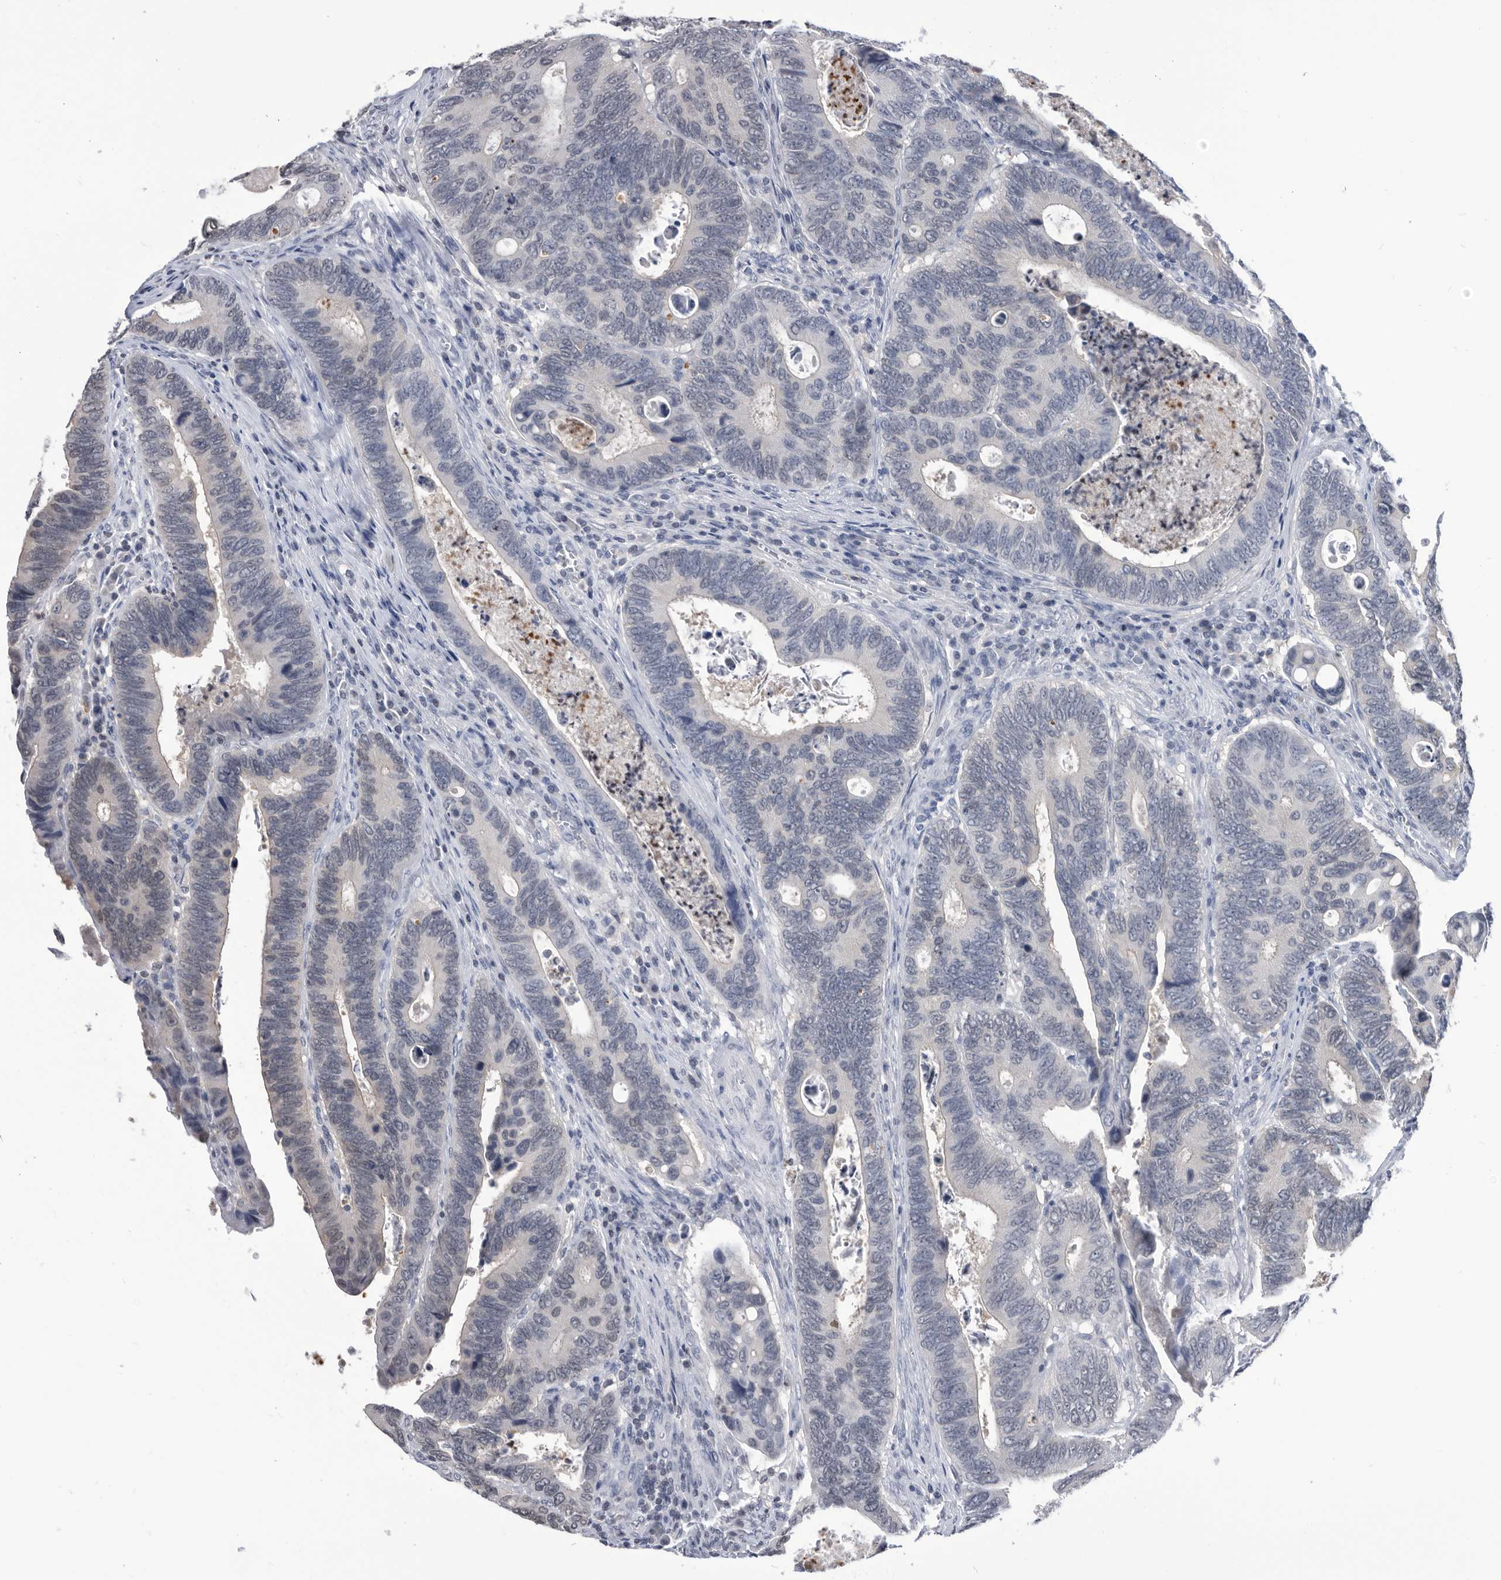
{"staining": {"intensity": "weak", "quantity": "<25%", "location": "nuclear"}, "tissue": "colorectal cancer", "cell_type": "Tumor cells", "image_type": "cancer", "snomed": [{"axis": "morphology", "description": "Adenocarcinoma, NOS"}, {"axis": "topography", "description": "Colon"}], "caption": "The image shows no staining of tumor cells in colorectal cancer (adenocarcinoma).", "gene": "TSTD1", "patient": {"sex": "male", "age": 72}}